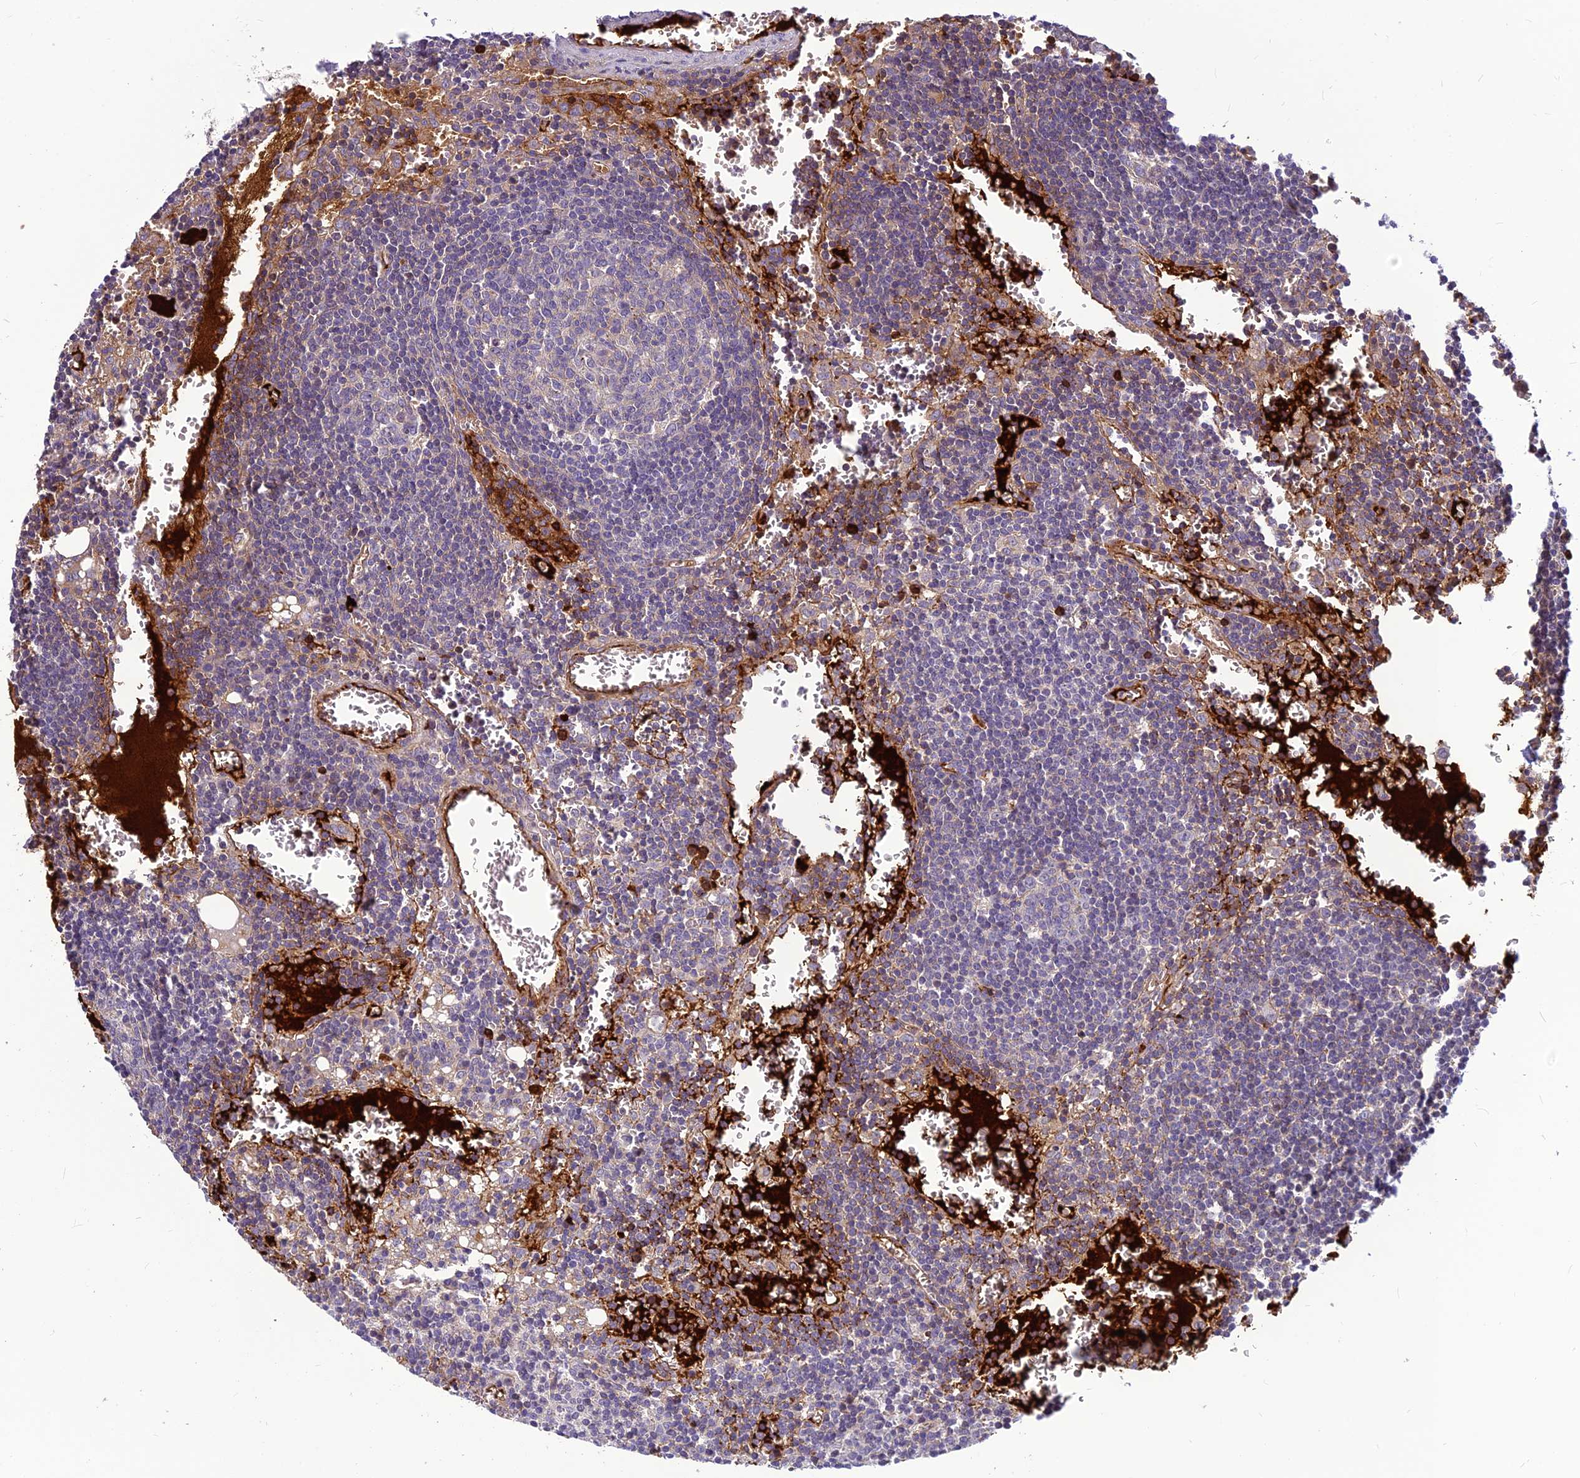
{"staining": {"intensity": "negative", "quantity": "none", "location": "none"}, "tissue": "lymph node", "cell_type": "Germinal center cells", "image_type": "normal", "snomed": [{"axis": "morphology", "description": "Normal tissue, NOS"}, {"axis": "topography", "description": "Lymph node"}], "caption": "Immunohistochemistry (IHC) photomicrograph of benign lymph node: human lymph node stained with DAB (3,3'-diaminobenzidine) reveals no significant protein positivity in germinal center cells.", "gene": "CLEC11A", "patient": {"sex": "female", "age": 73}}